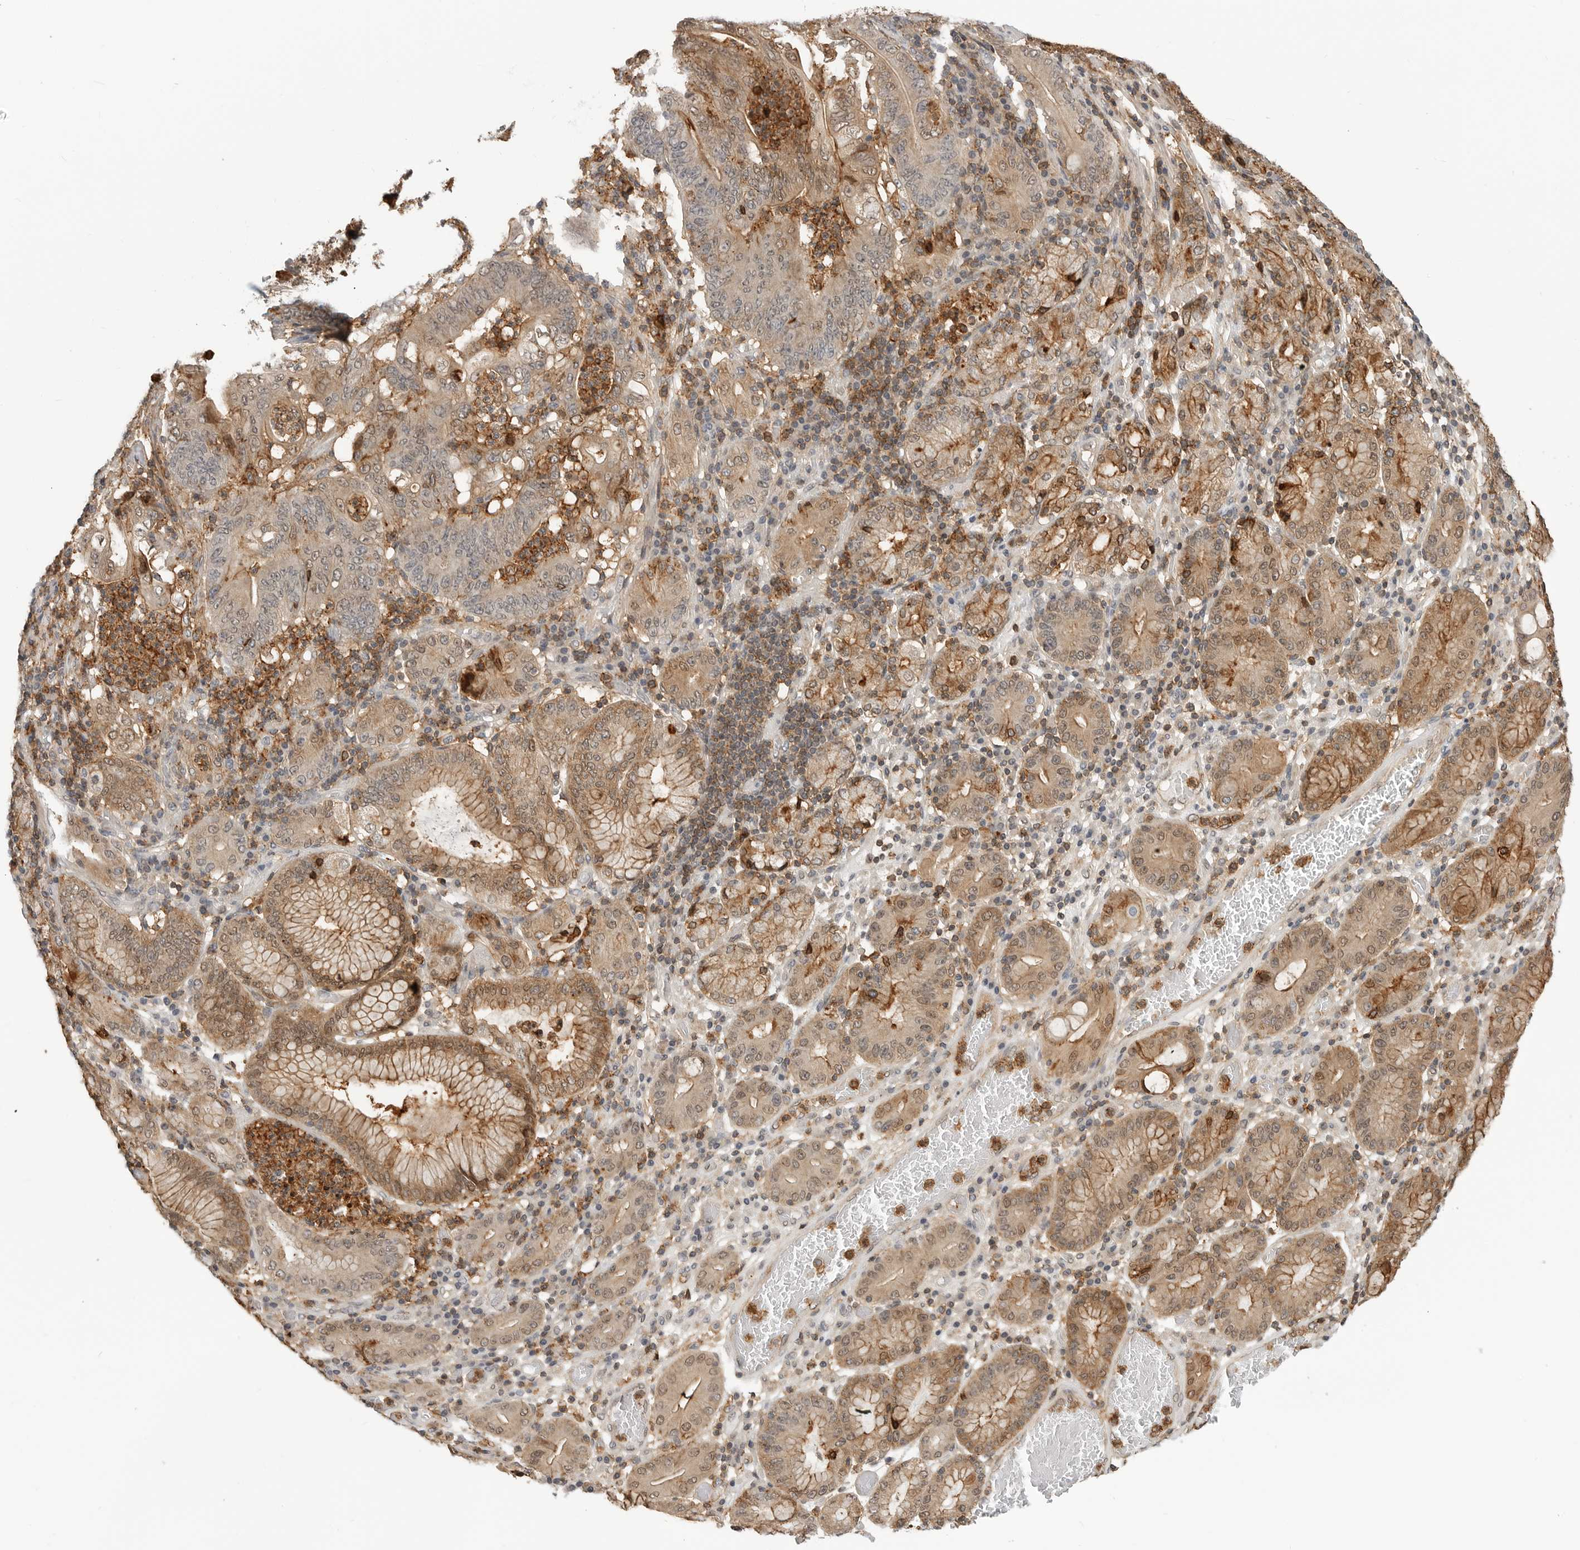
{"staining": {"intensity": "moderate", "quantity": "25%-75%", "location": "cytoplasmic/membranous"}, "tissue": "stomach cancer", "cell_type": "Tumor cells", "image_type": "cancer", "snomed": [{"axis": "morphology", "description": "Adenocarcinoma, NOS"}, {"axis": "topography", "description": "Stomach"}], "caption": "Stomach adenocarcinoma tissue exhibits moderate cytoplasmic/membranous positivity in about 25%-75% of tumor cells, visualized by immunohistochemistry.", "gene": "ANXA11", "patient": {"sex": "female", "age": 73}}